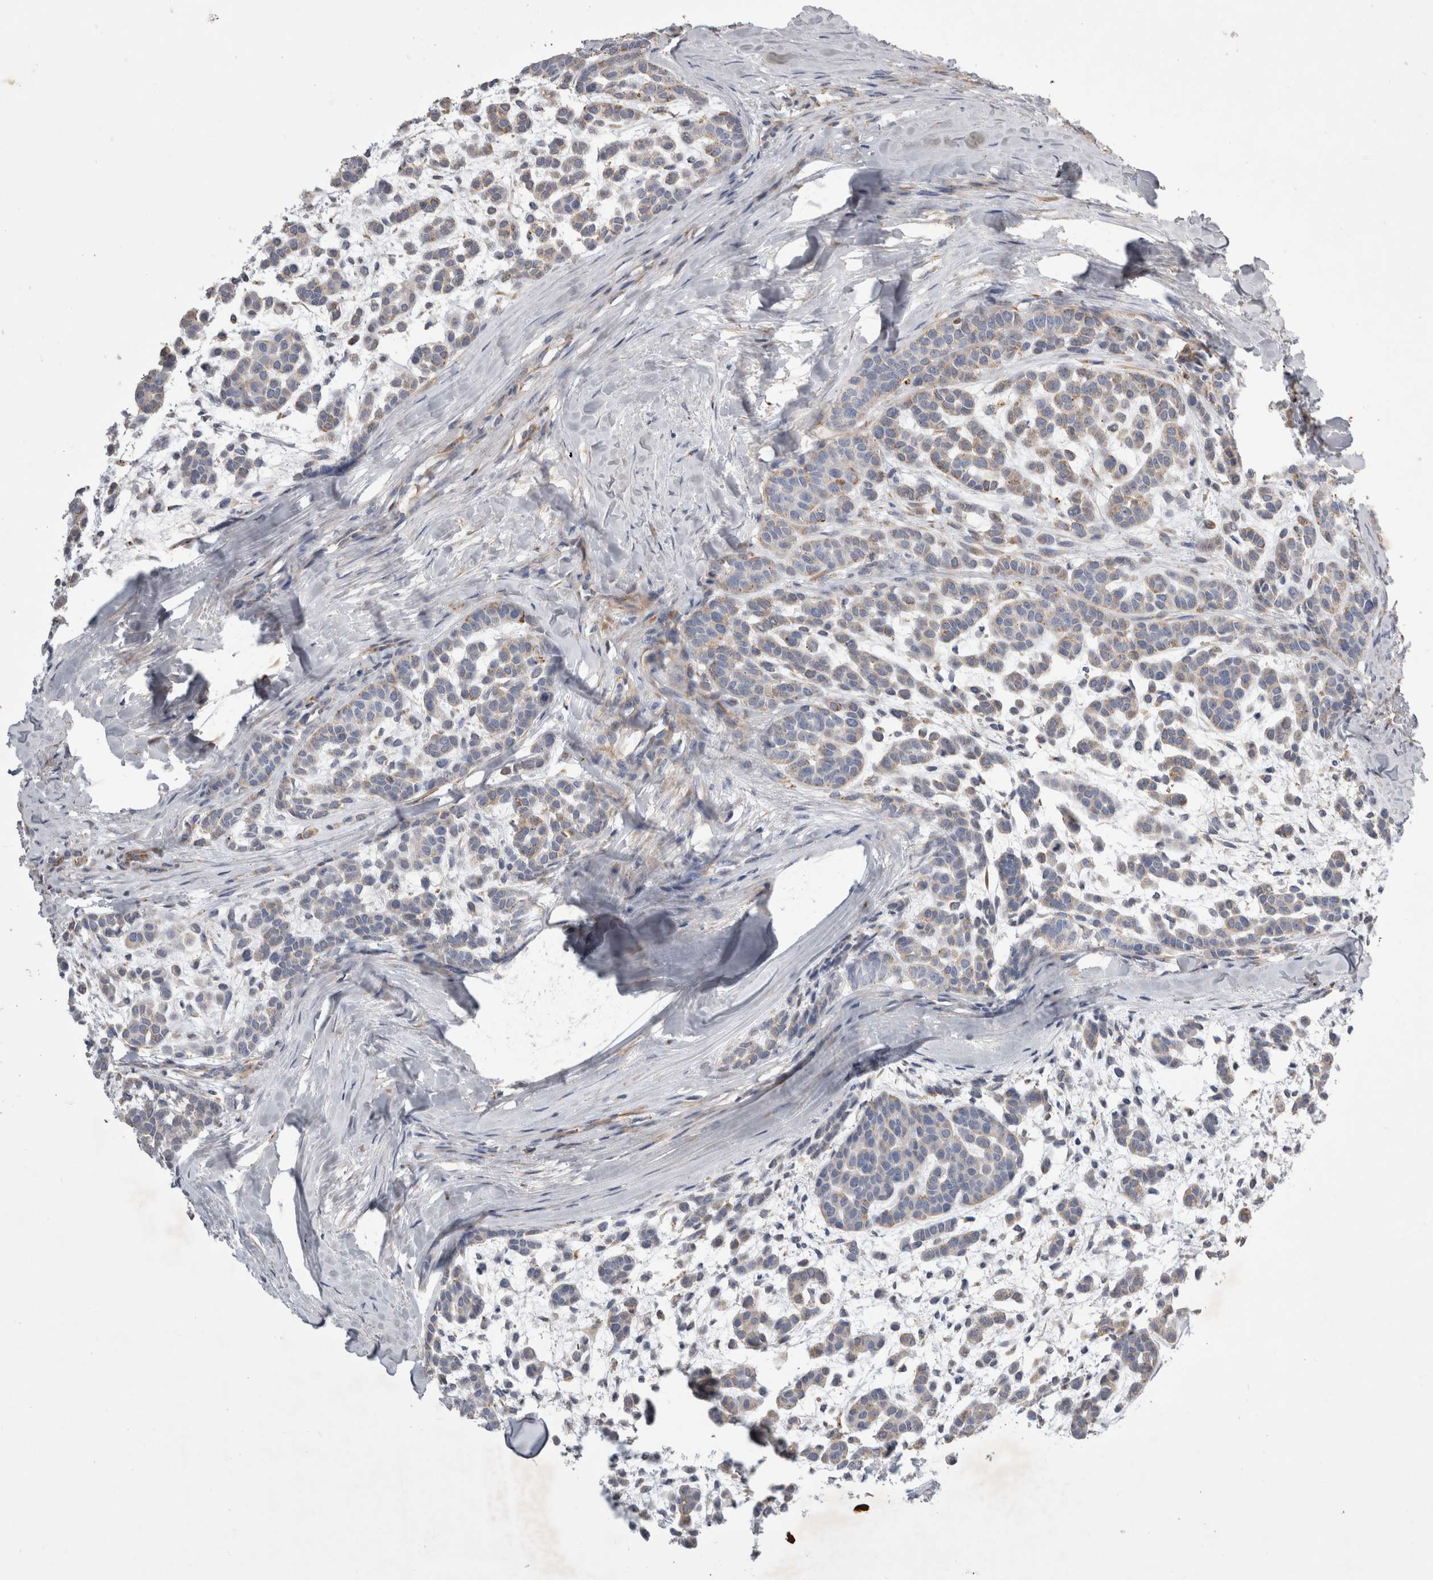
{"staining": {"intensity": "weak", "quantity": "25%-75%", "location": "cytoplasmic/membranous"}, "tissue": "head and neck cancer", "cell_type": "Tumor cells", "image_type": "cancer", "snomed": [{"axis": "morphology", "description": "Adenocarcinoma, NOS"}, {"axis": "morphology", "description": "Adenoma, NOS"}, {"axis": "topography", "description": "Head-Neck"}], "caption": "Tumor cells display low levels of weak cytoplasmic/membranous staining in approximately 25%-75% of cells in human adenocarcinoma (head and neck).", "gene": "STRADB", "patient": {"sex": "female", "age": 55}}